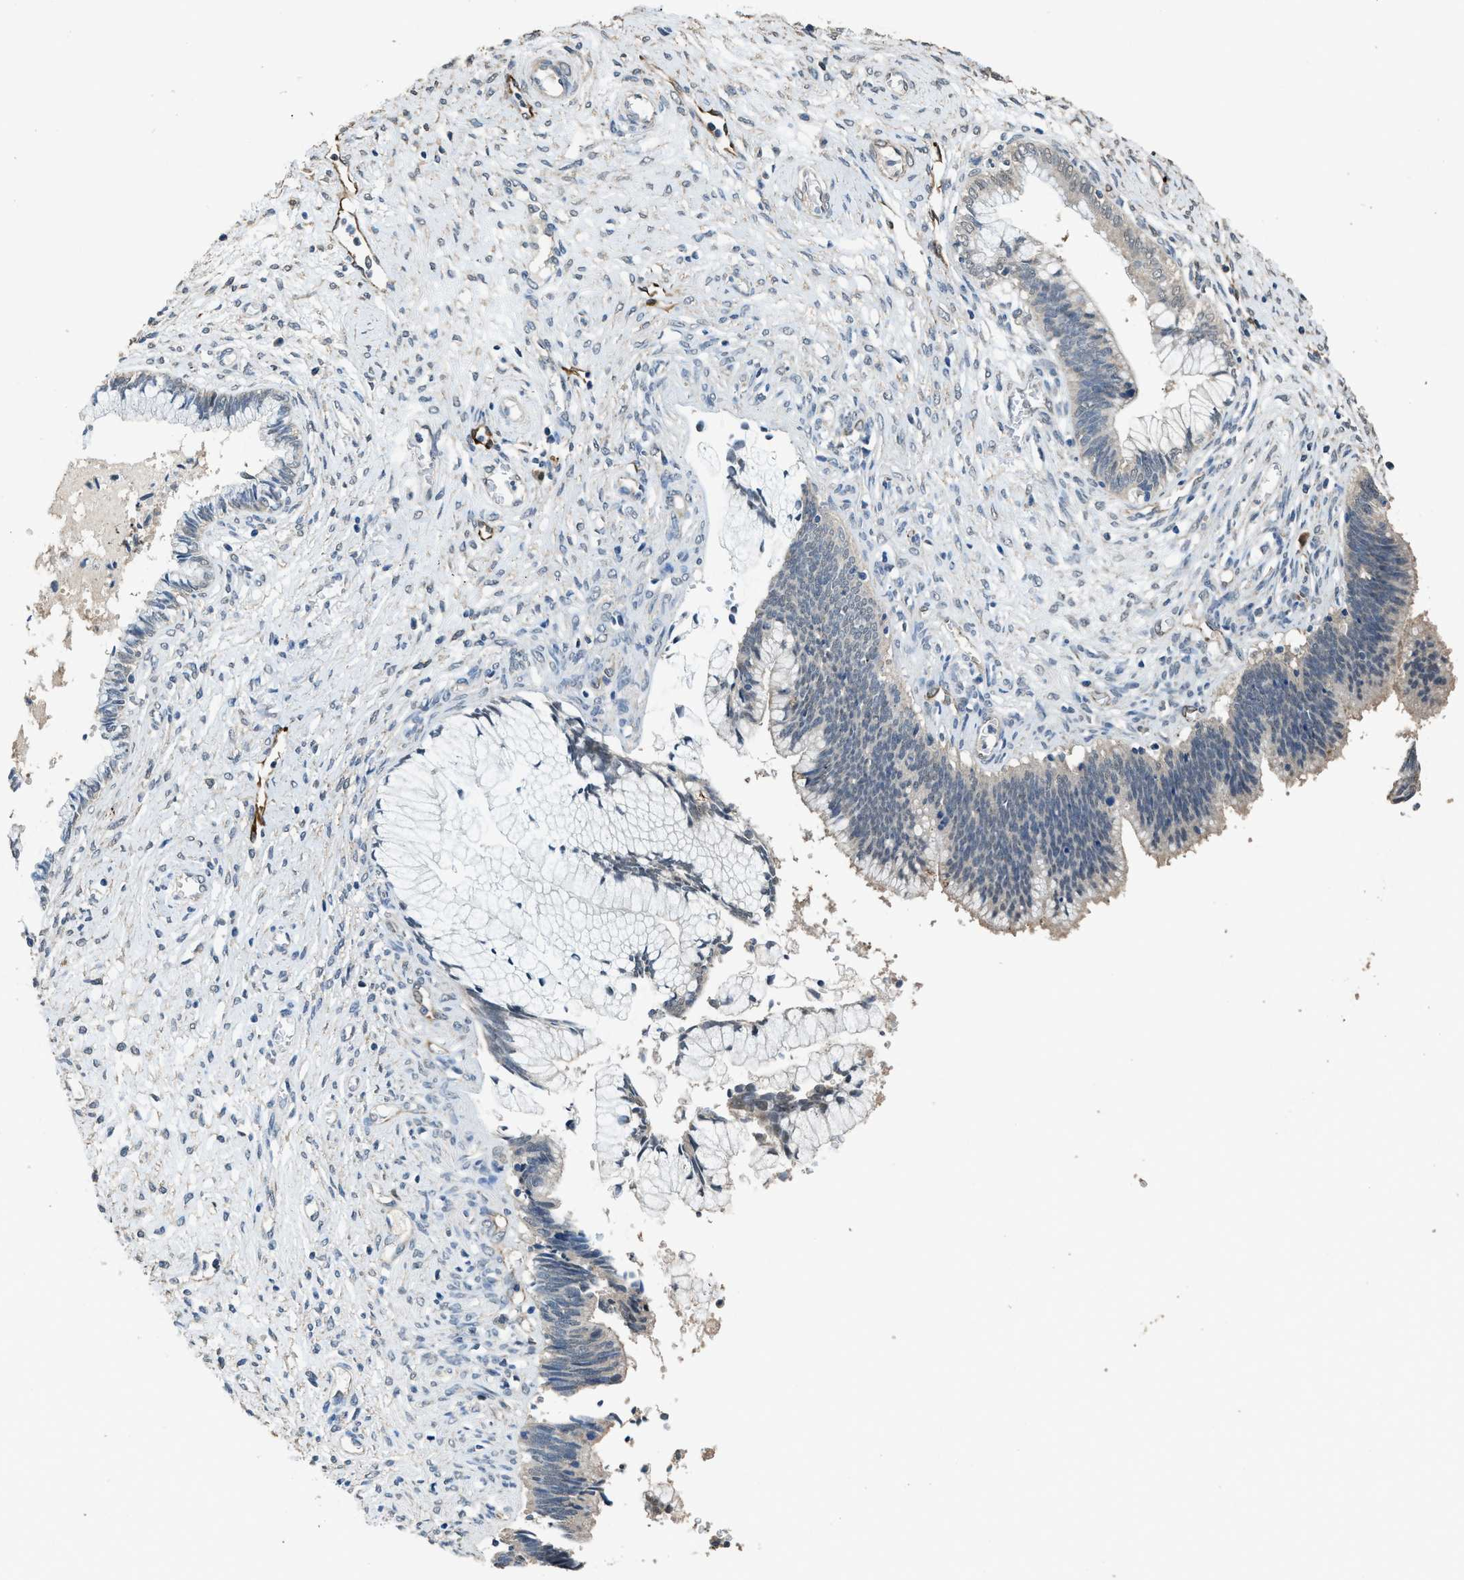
{"staining": {"intensity": "negative", "quantity": "none", "location": "none"}, "tissue": "cervical cancer", "cell_type": "Tumor cells", "image_type": "cancer", "snomed": [{"axis": "morphology", "description": "Adenocarcinoma, NOS"}, {"axis": "topography", "description": "Cervix"}], "caption": "Image shows no significant protein staining in tumor cells of adenocarcinoma (cervical).", "gene": "SYNM", "patient": {"sex": "female", "age": 44}}